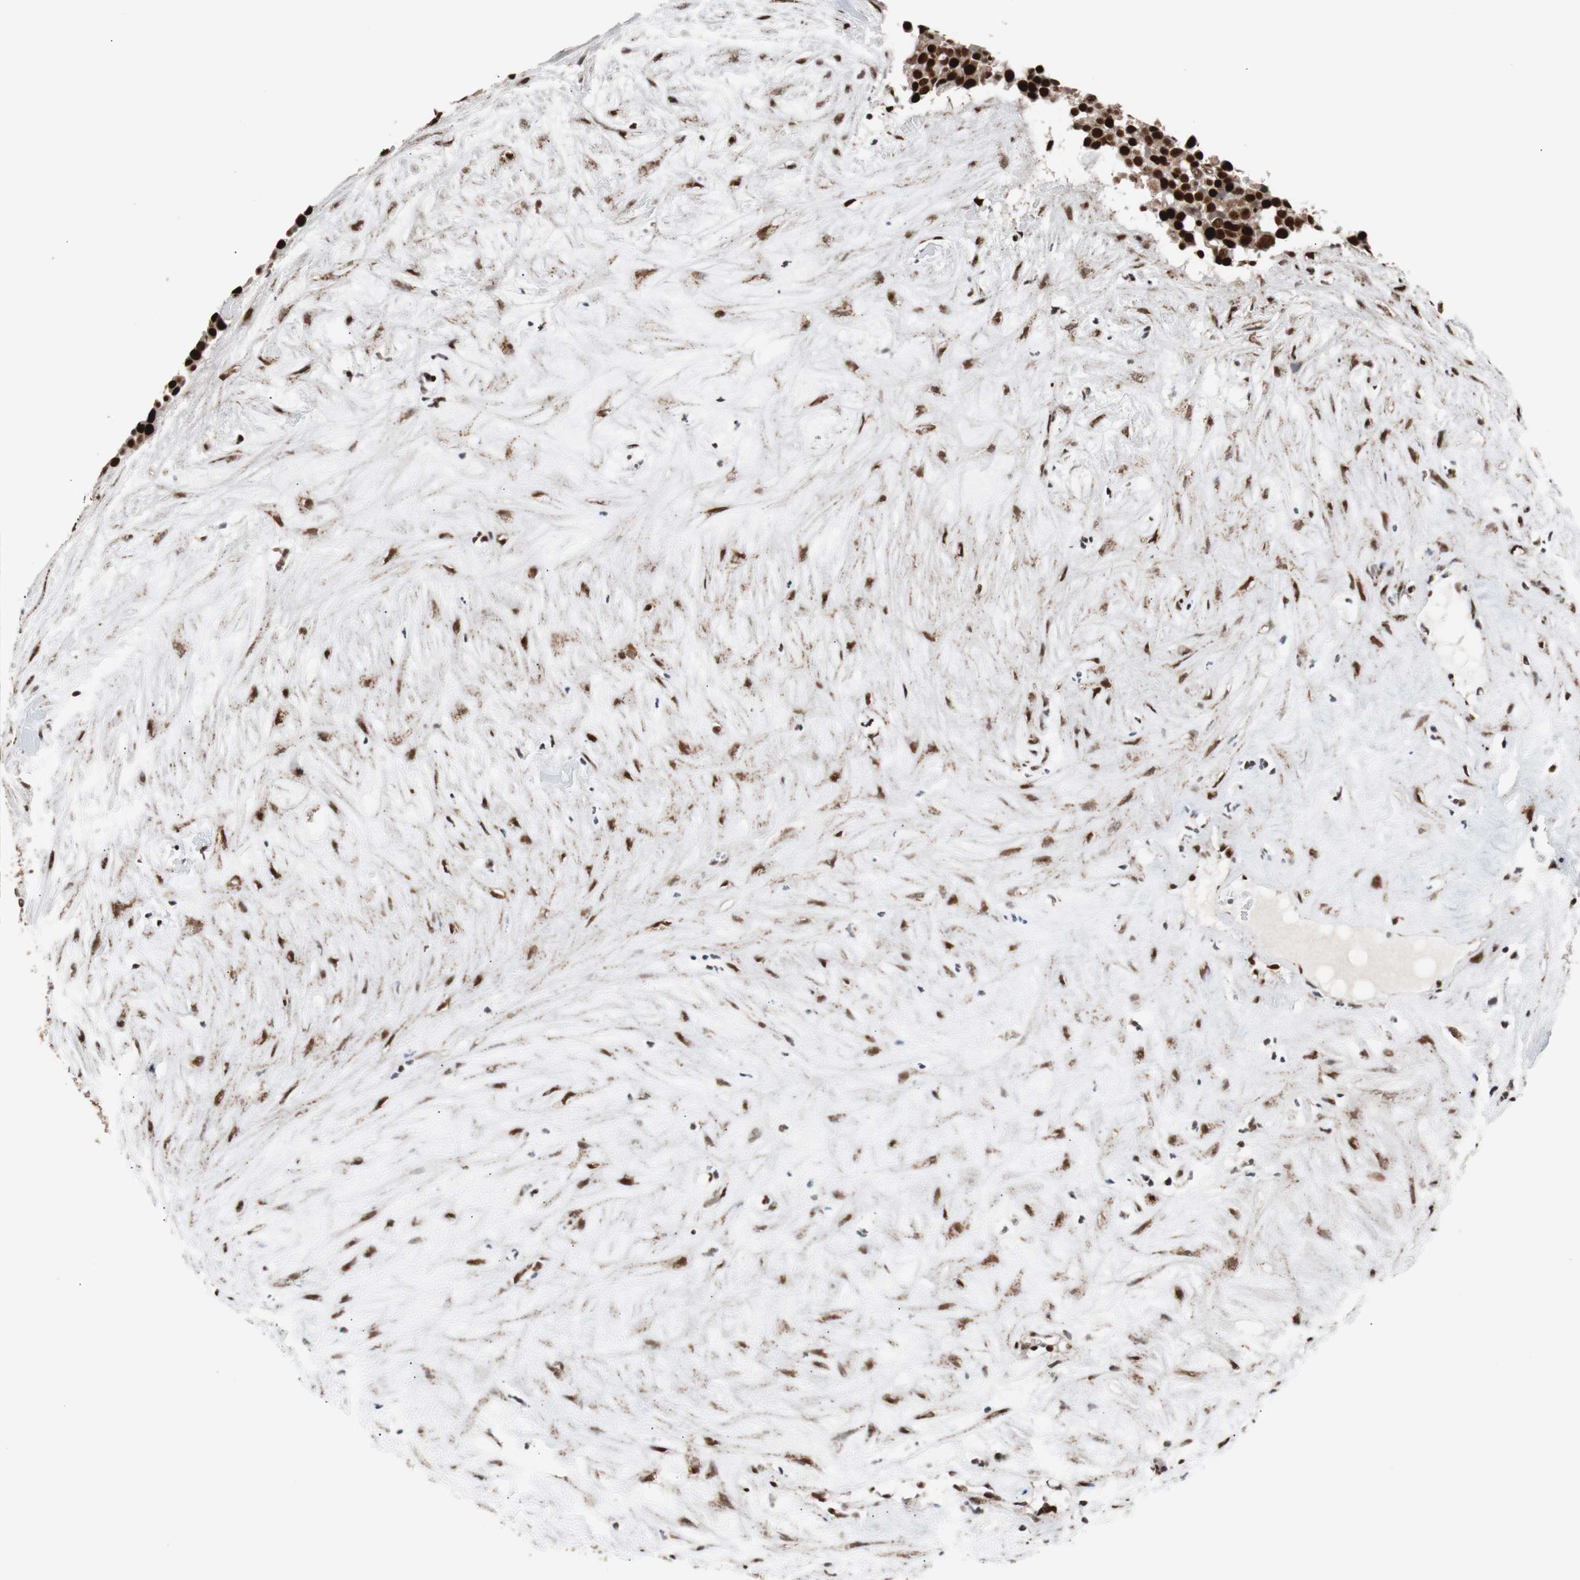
{"staining": {"intensity": "strong", "quantity": ">75%", "location": "nuclear"}, "tissue": "testis cancer", "cell_type": "Tumor cells", "image_type": "cancer", "snomed": [{"axis": "morphology", "description": "Seminoma, NOS"}, {"axis": "topography", "description": "Testis"}], "caption": "Seminoma (testis) stained with IHC exhibits strong nuclear expression in approximately >75% of tumor cells.", "gene": "NBL1", "patient": {"sex": "male", "age": 71}}